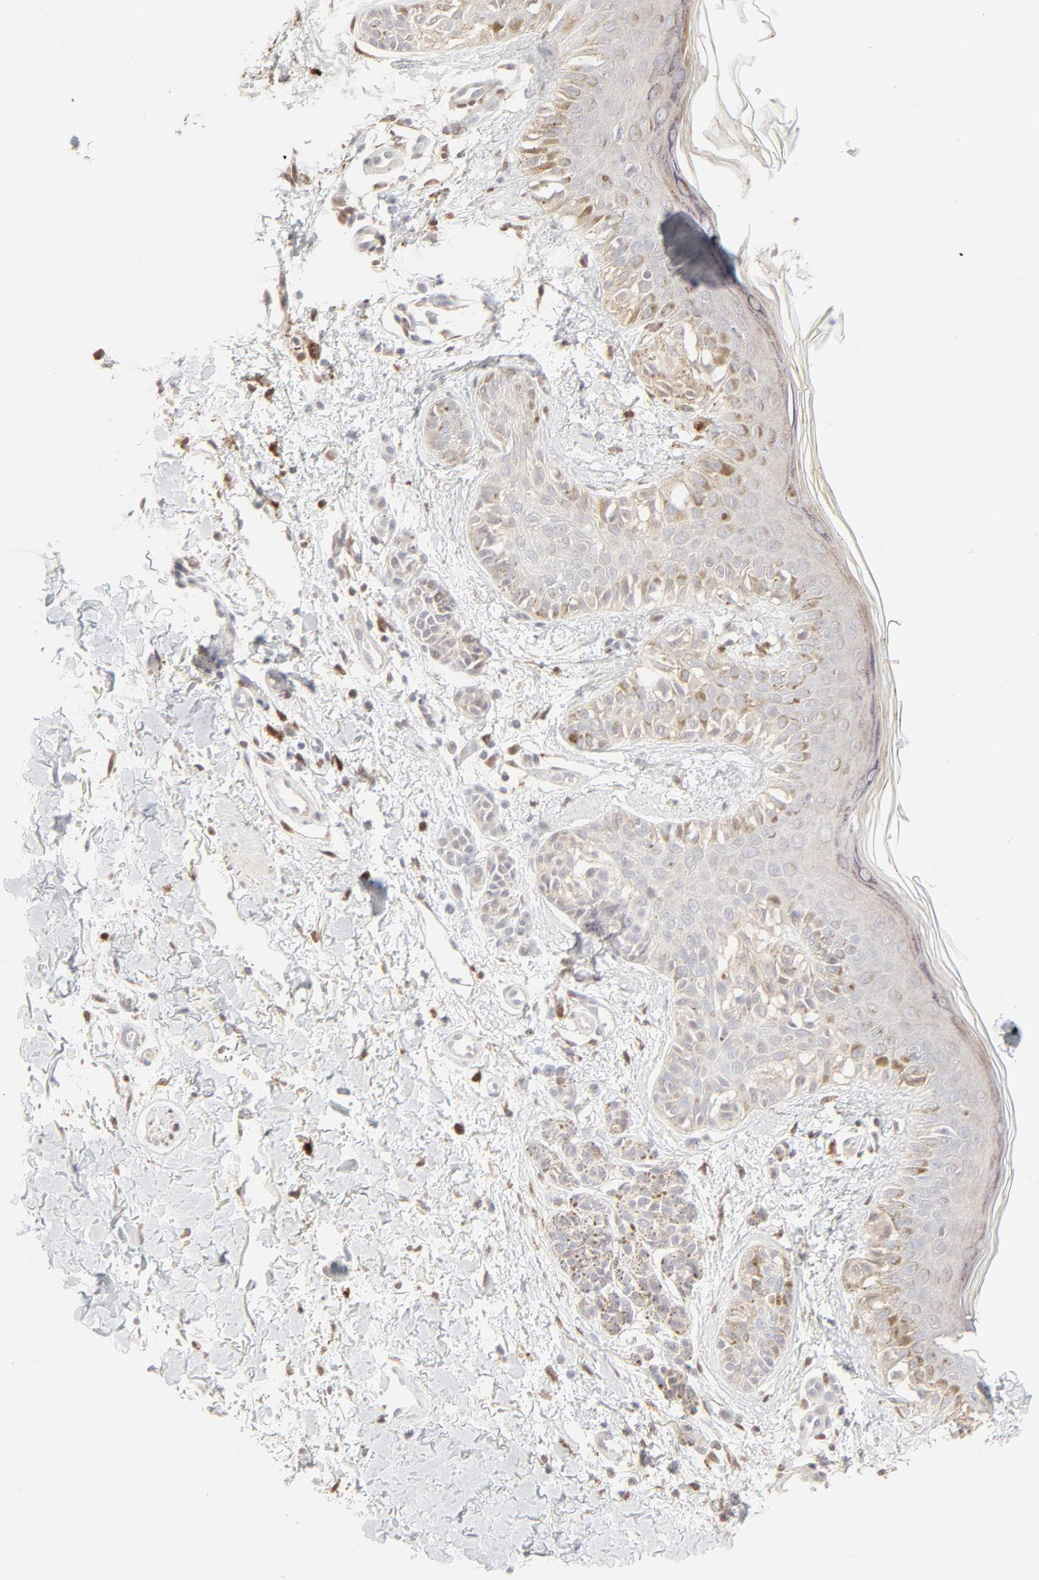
{"staining": {"intensity": "negative", "quantity": "none", "location": "none"}, "tissue": "melanoma", "cell_type": "Tumor cells", "image_type": "cancer", "snomed": [{"axis": "morphology", "description": "Normal tissue, NOS"}, {"axis": "morphology", "description": "Malignant melanoma, NOS"}, {"axis": "topography", "description": "Skin"}], "caption": "This is a micrograph of immunohistochemistry (IHC) staining of melanoma, which shows no positivity in tumor cells.", "gene": "LGALS2", "patient": {"sex": "male", "age": 83}}